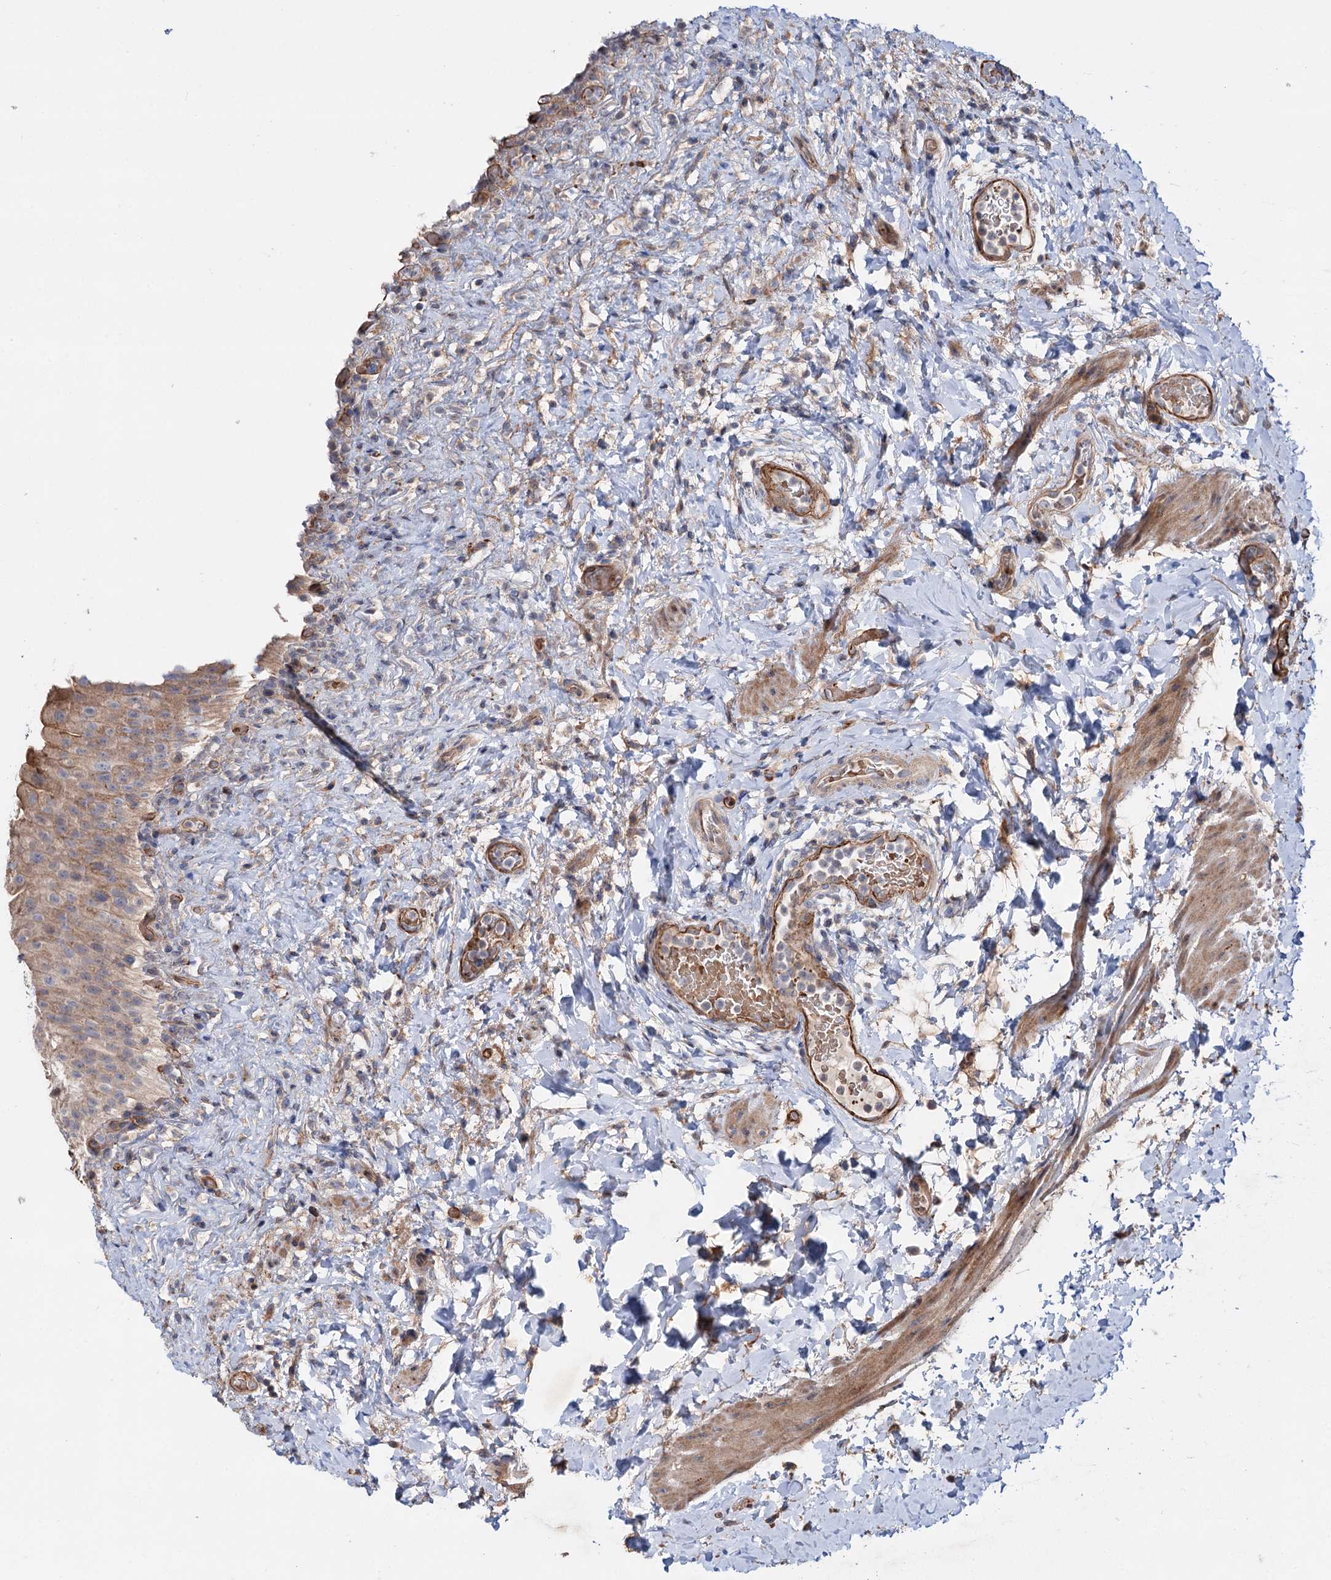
{"staining": {"intensity": "moderate", "quantity": "25%-75%", "location": "cytoplasmic/membranous"}, "tissue": "urinary bladder", "cell_type": "Urothelial cells", "image_type": "normal", "snomed": [{"axis": "morphology", "description": "Normal tissue, NOS"}, {"axis": "topography", "description": "Urinary bladder"}], "caption": "About 25%-75% of urothelial cells in unremarkable urinary bladder exhibit moderate cytoplasmic/membranous protein expression as visualized by brown immunohistochemical staining.", "gene": "PTDSS2", "patient": {"sex": "female", "age": 27}}